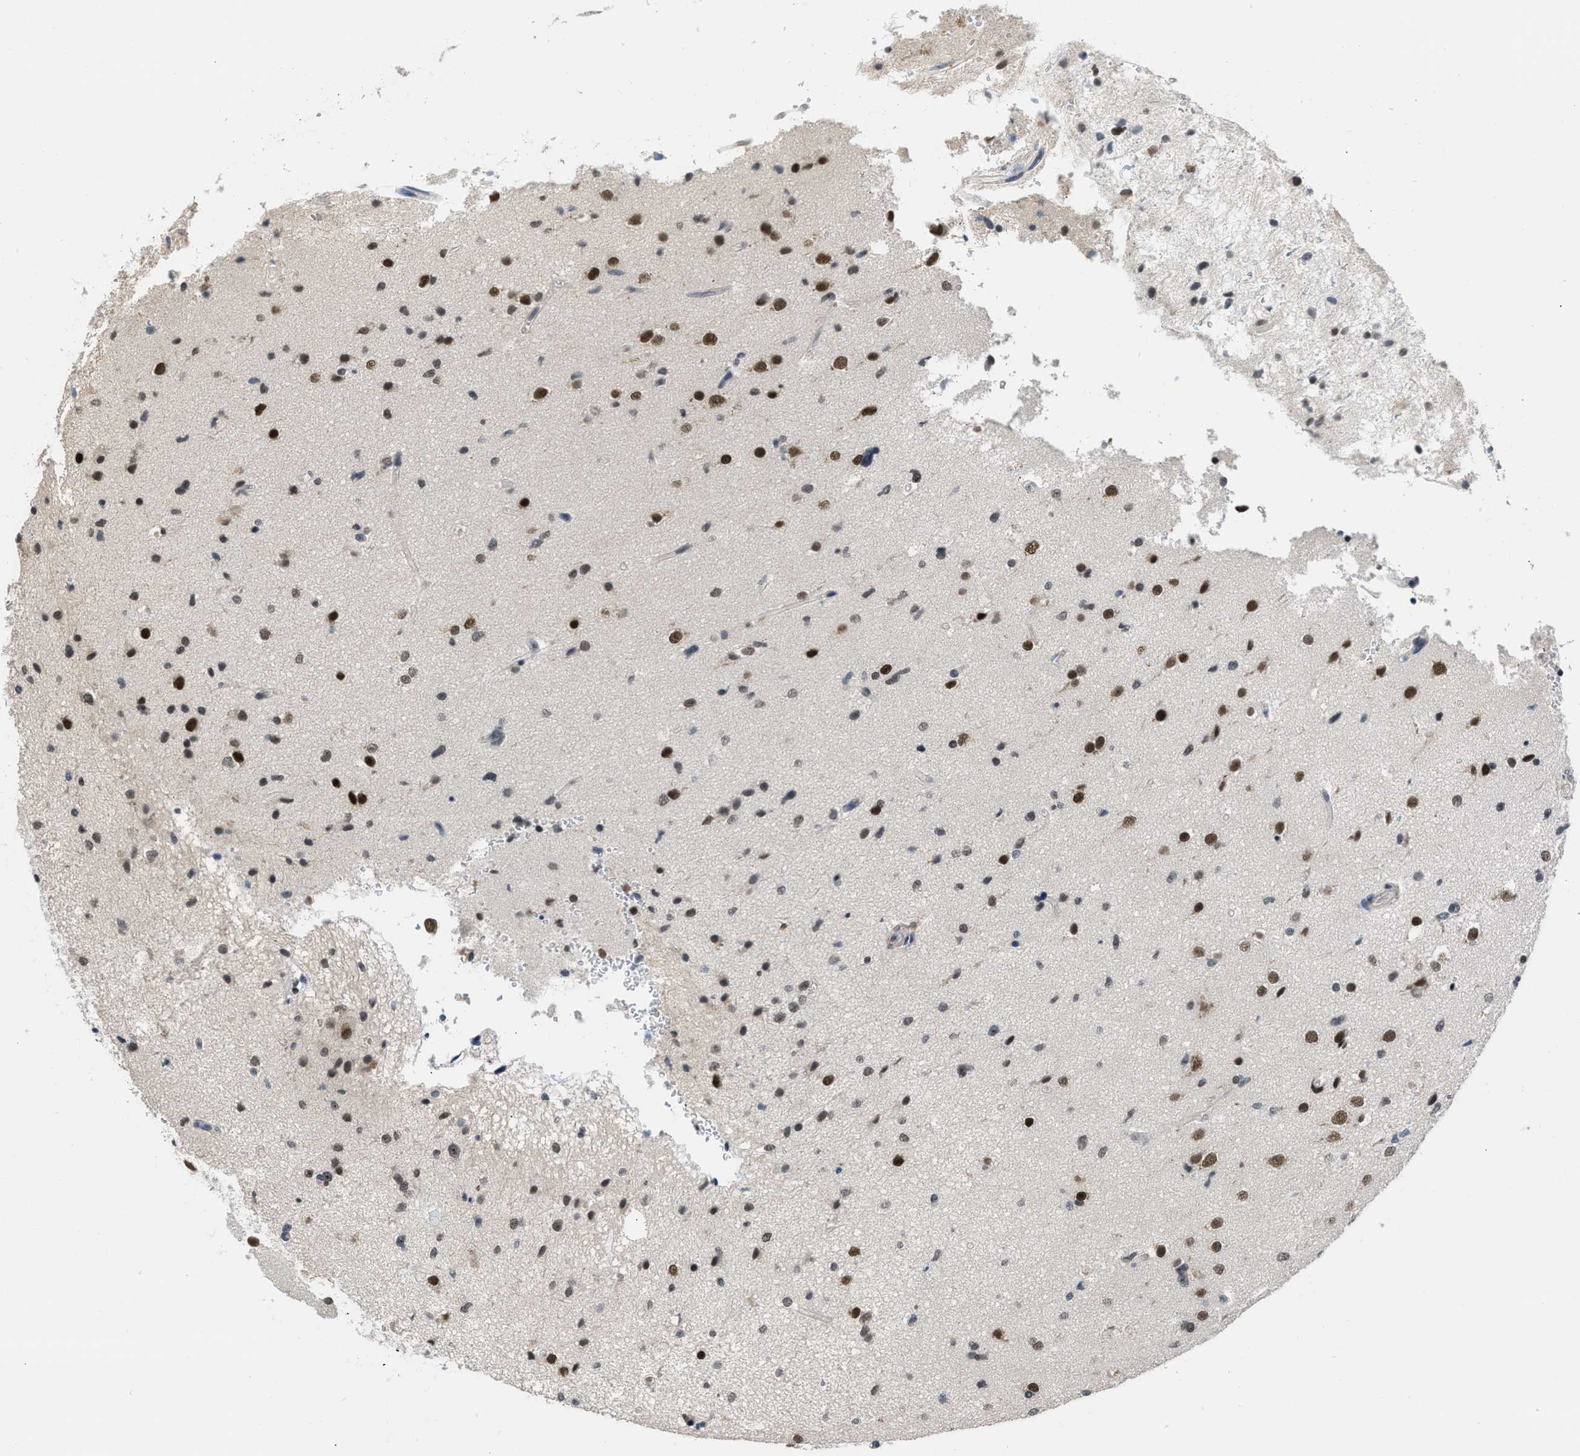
{"staining": {"intensity": "strong", "quantity": ">75%", "location": "nuclear"}, "tissue": "glioma", "cell_type": "Tumor cells", "image_type": "cancer", "snomed": [{"axis": "morphology", "description": "Glioma, malignant, High grade"}, {"axis": "topography", "description": "Brain"}], "caption": "A micrograph of malignant glioma (high-grade) stained for a protein displays strong nuclear brown staining in tumor cells.", "gene": "TERF2IP", "patient": {"sex": "male", "age": 33}}